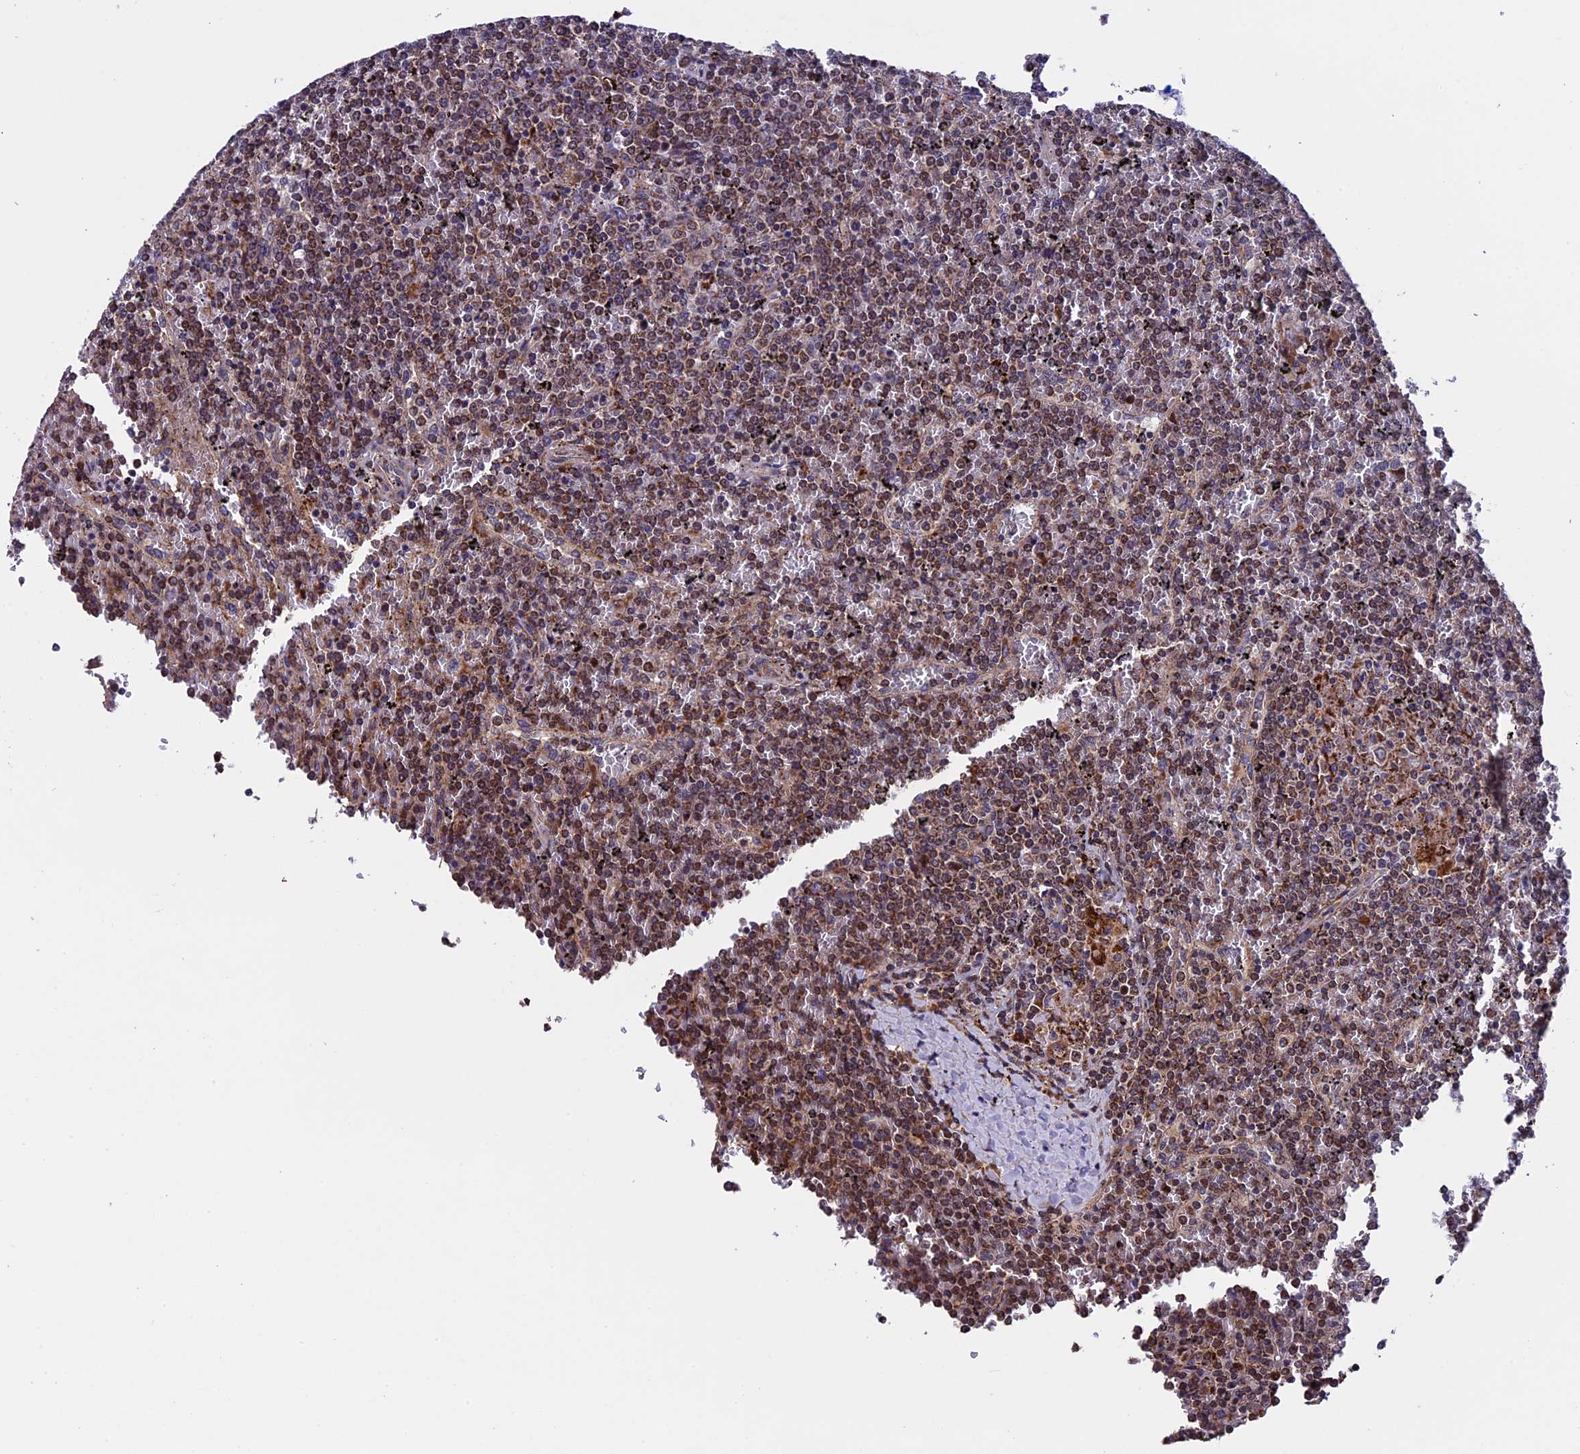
{"staining": {"intensity": "moderate", "quantity": ">75%", "location": "nuclear"}, "tissue": "lymphoma", "cell_type": "Tumor cells", "image_type": "cancer", "snomed": [{"axis": "morphology", "description": "Malignant lymphoma, non-Hodgkin's type, Low grade"}, {"axis": "topography", "description": "Spleen"}], "caption": "Approximately >75% of tumor cells in human lymphoma reveal moderate nuclear protein positivity as visualized by brown immunohistochemical staining.", "gene": "RNF17", "patient": {"sex": "female", "age": 19}}